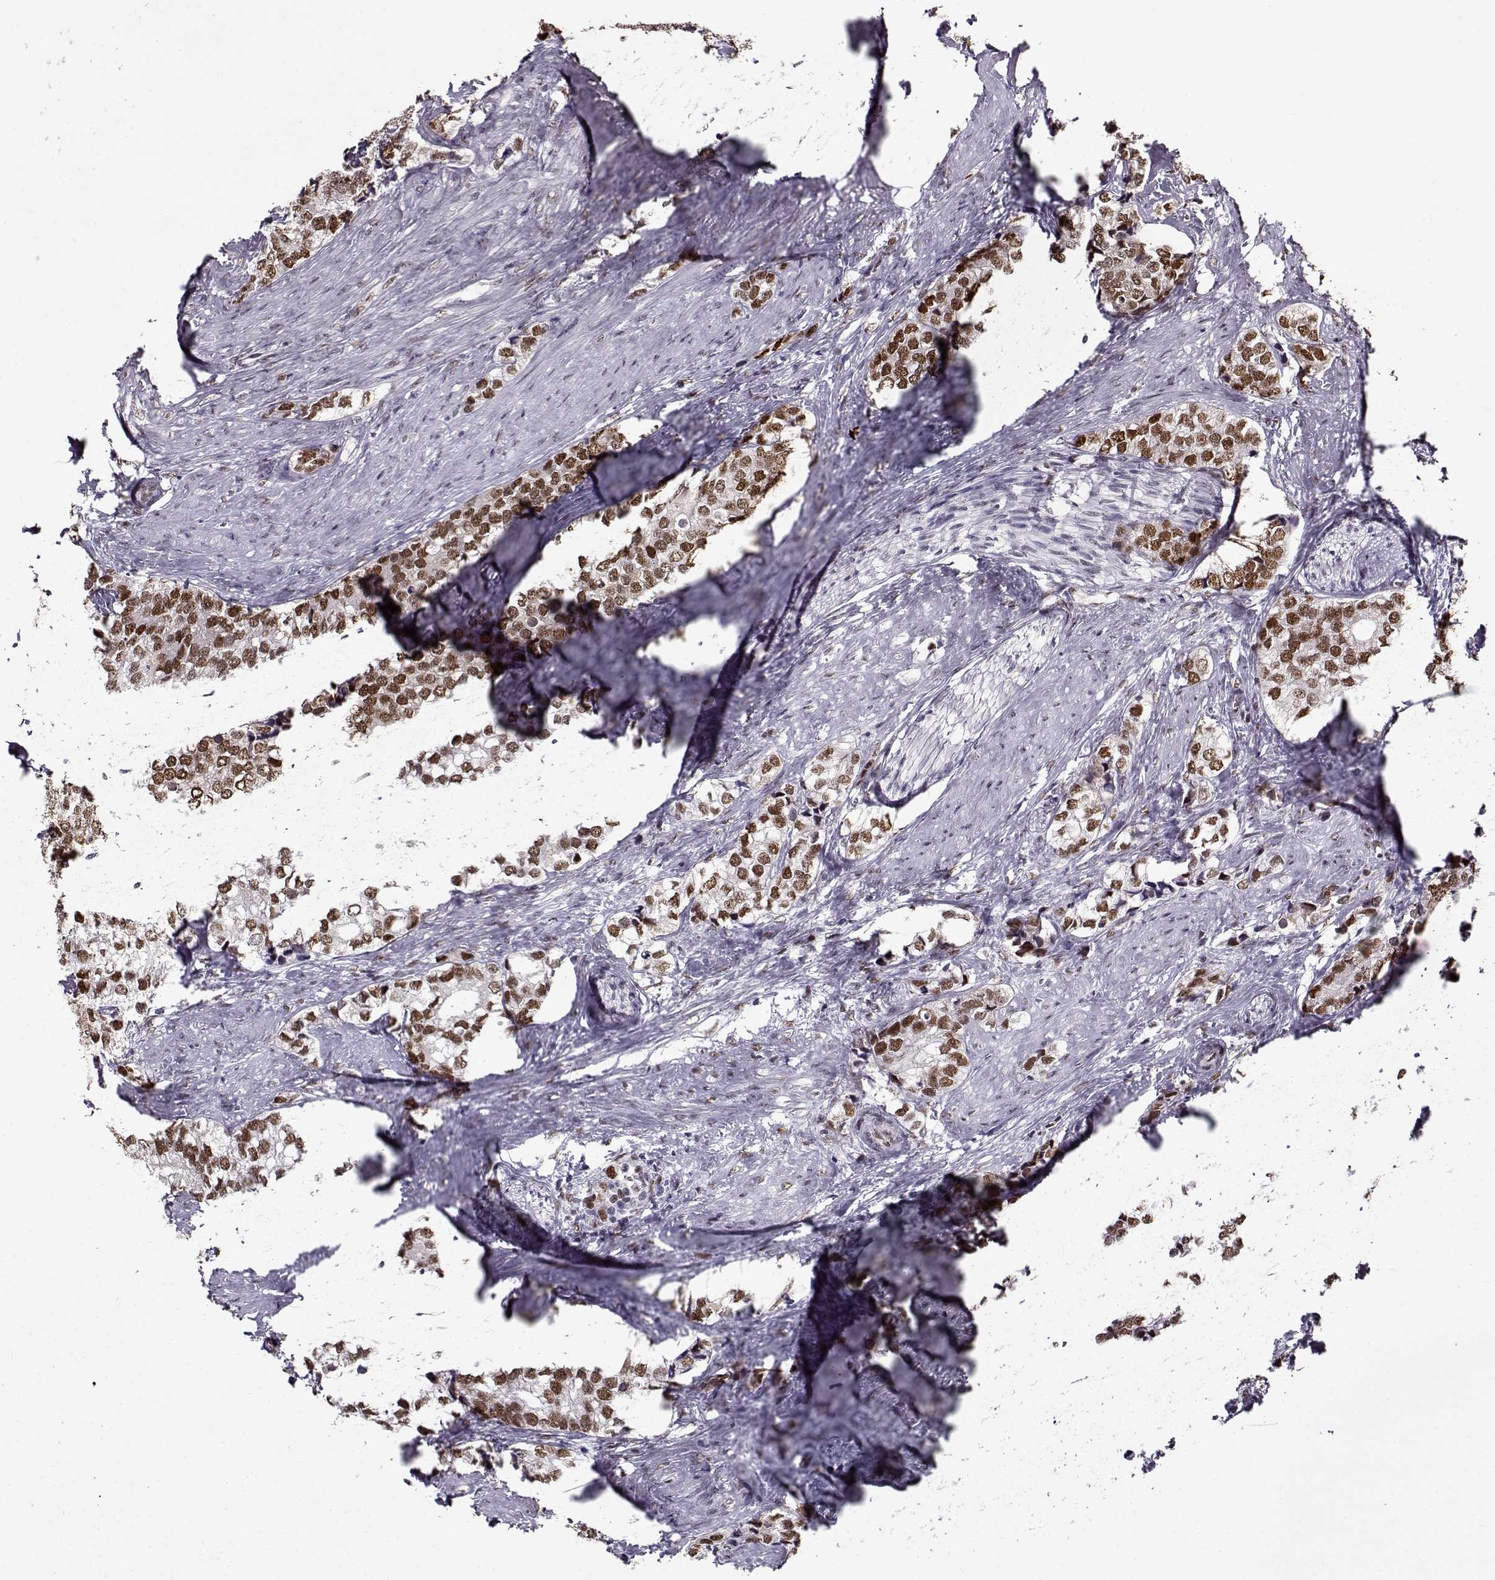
{"staining": {"intensity": "moderate", "quantity": ">75%", "location": "nuclear"}, "tissue": "prostate cancer", "cell_type": "Tumor cells", "image_type": "cancer", "snomed": [{"axis": "morphology", "description": "Adenocarcinoma, NOS"}, {"axis": "topography", "description": "Prostate and seminal vesicle, NOS"}], "caption": "This micrograph demonstrates immunohistochemistry staining of prostate cancer (adenocarcinoma), with medium moderate nuclear staining in approximately >75% of tumor cells.", "gene": "PRMT8", "patient": {"sex": "male", "age": 63}}